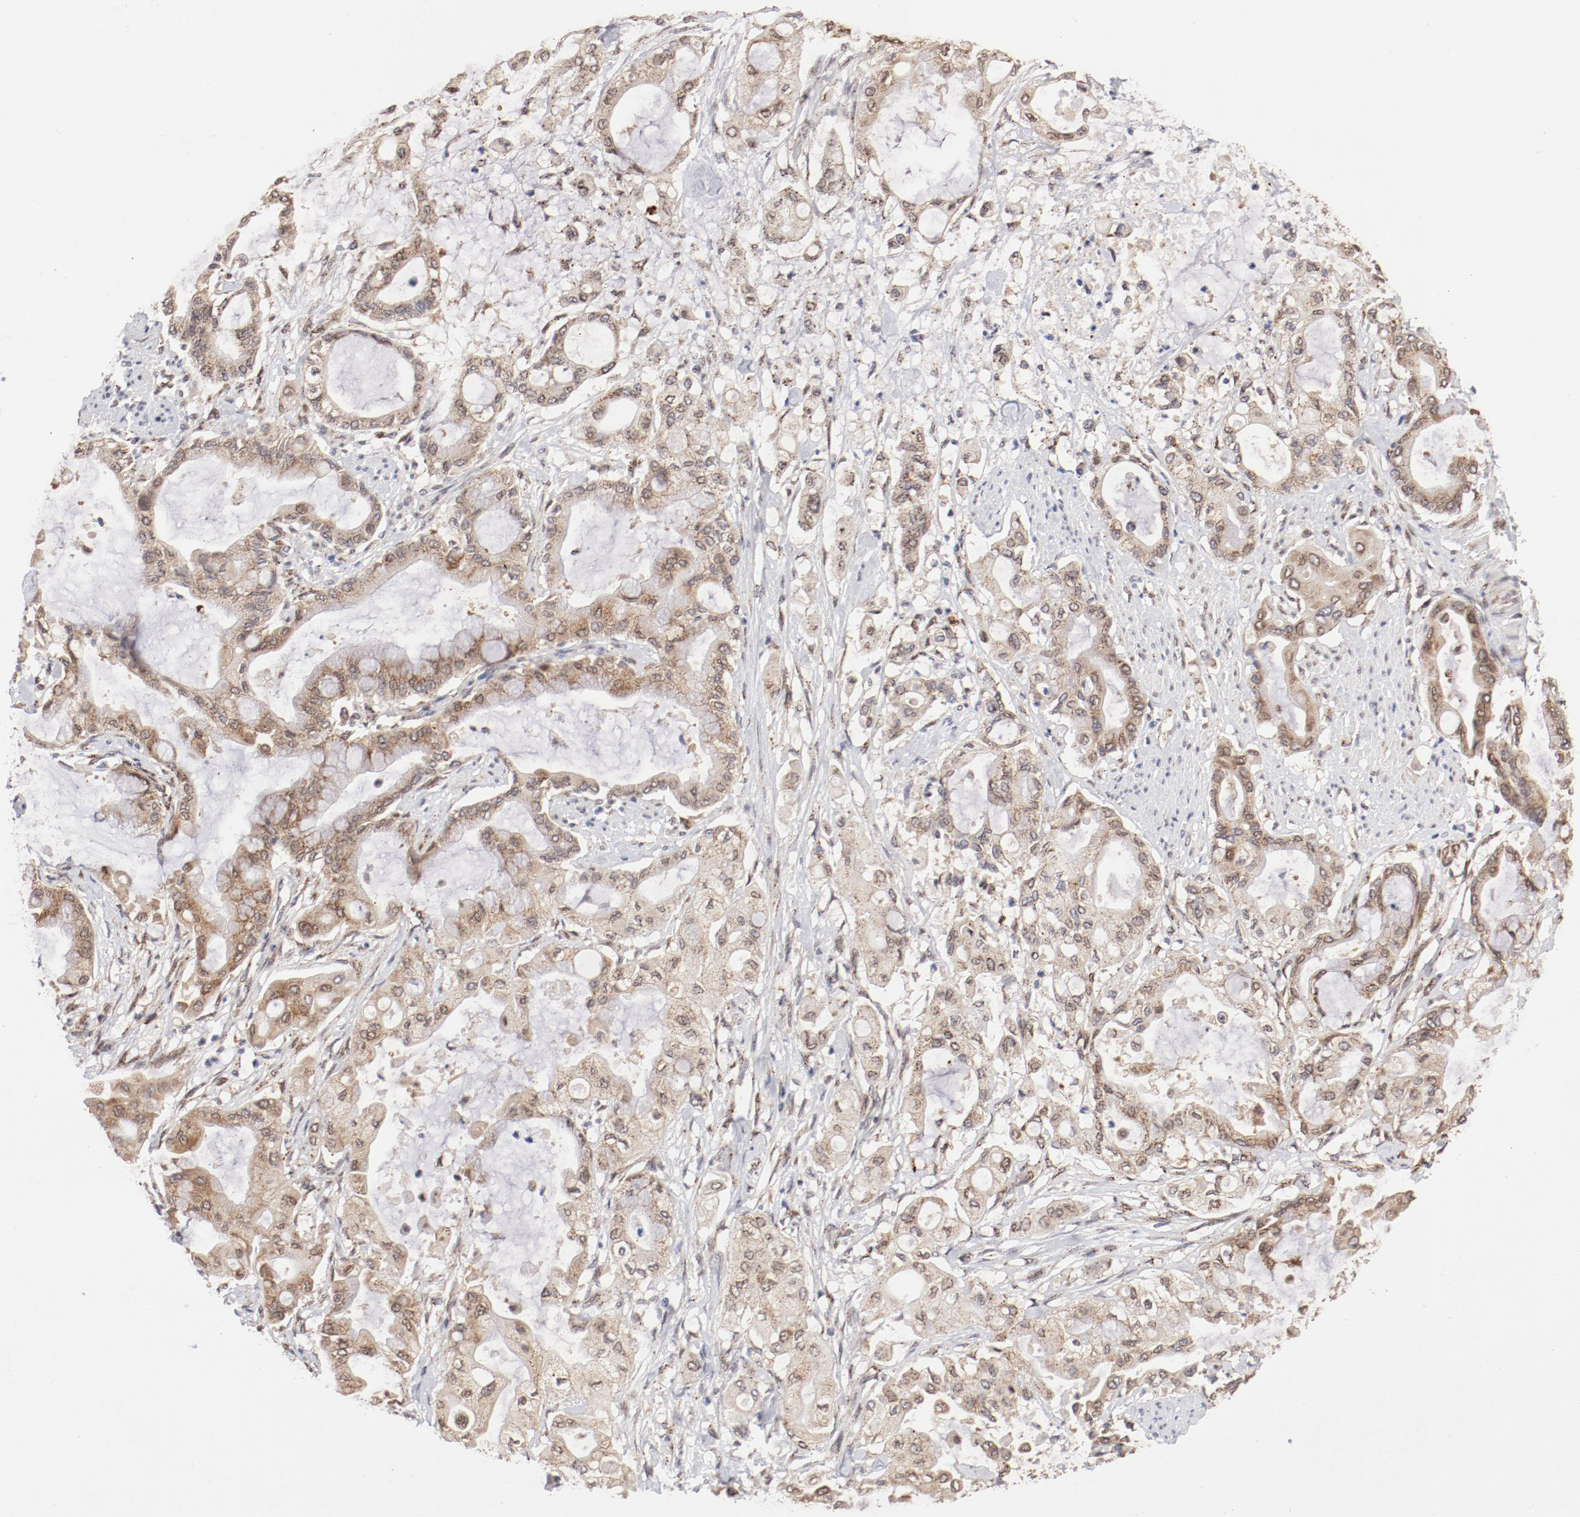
{"staining": {"intensity": "moderate", "quantity": "<25%", "location": "cytoplasmic/membranous"}, "tissue": "pancreatic cancer", "cell_type": "Tumor cells", "image_type": "cancer", "snomed": [{"axis": "morphology", "description": "Adenocarcinoma, NOS"}, {"axis": "morphology", "description": "Adenocarcinoma, metastatic, NOS"}, {"axis": "topography", "description": "Lymph node"}, {"axis": "topography", "description": "Pancreas"}, {"axis": "topography", "description": "Duodenum"}], "caption": "Pancreatic cancer stained with a protein marker shows moderate staining in tumor cells.", "gene": "RPL12", "patient": {"sex": "female", "age": 64}}